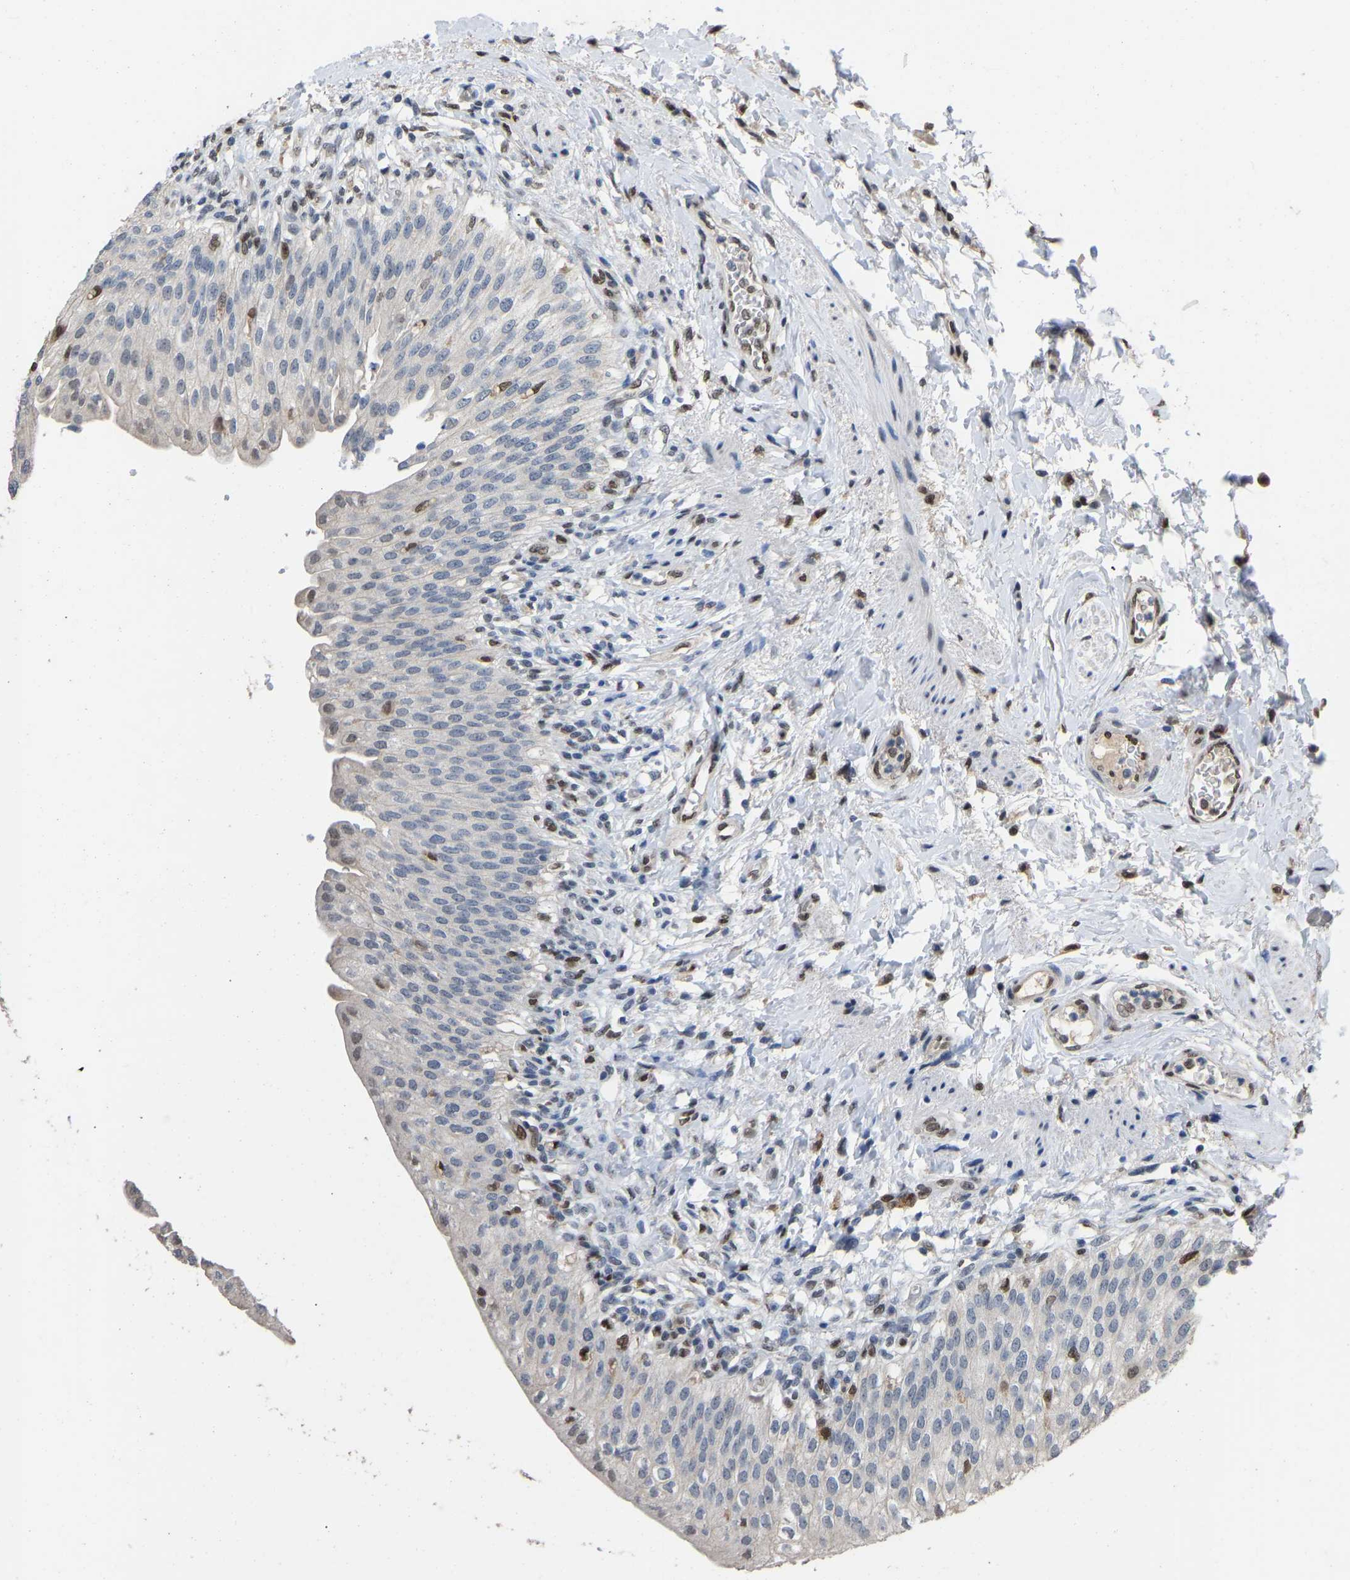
{"staining": {"intensity": "weak", "quantity": "<25%", "location": "cytoplasmic/membranous,nuclear"}, "tissue": "urinary bladder", "cell_type": "Urothelial cells", "image_type": "normal", "snomed": [{"axis": "morphology", "description": "Normal tissue, NOS"}, {"axis": "topography", "description": "Urinary bladder"}], "caption": "An IHC photomicrograph of benign urinary bladder is shown. There is no staining in urothelial cells of urinary bladder.", "gene": "QKI", "patient": {"sex": "female", "age": 60}}